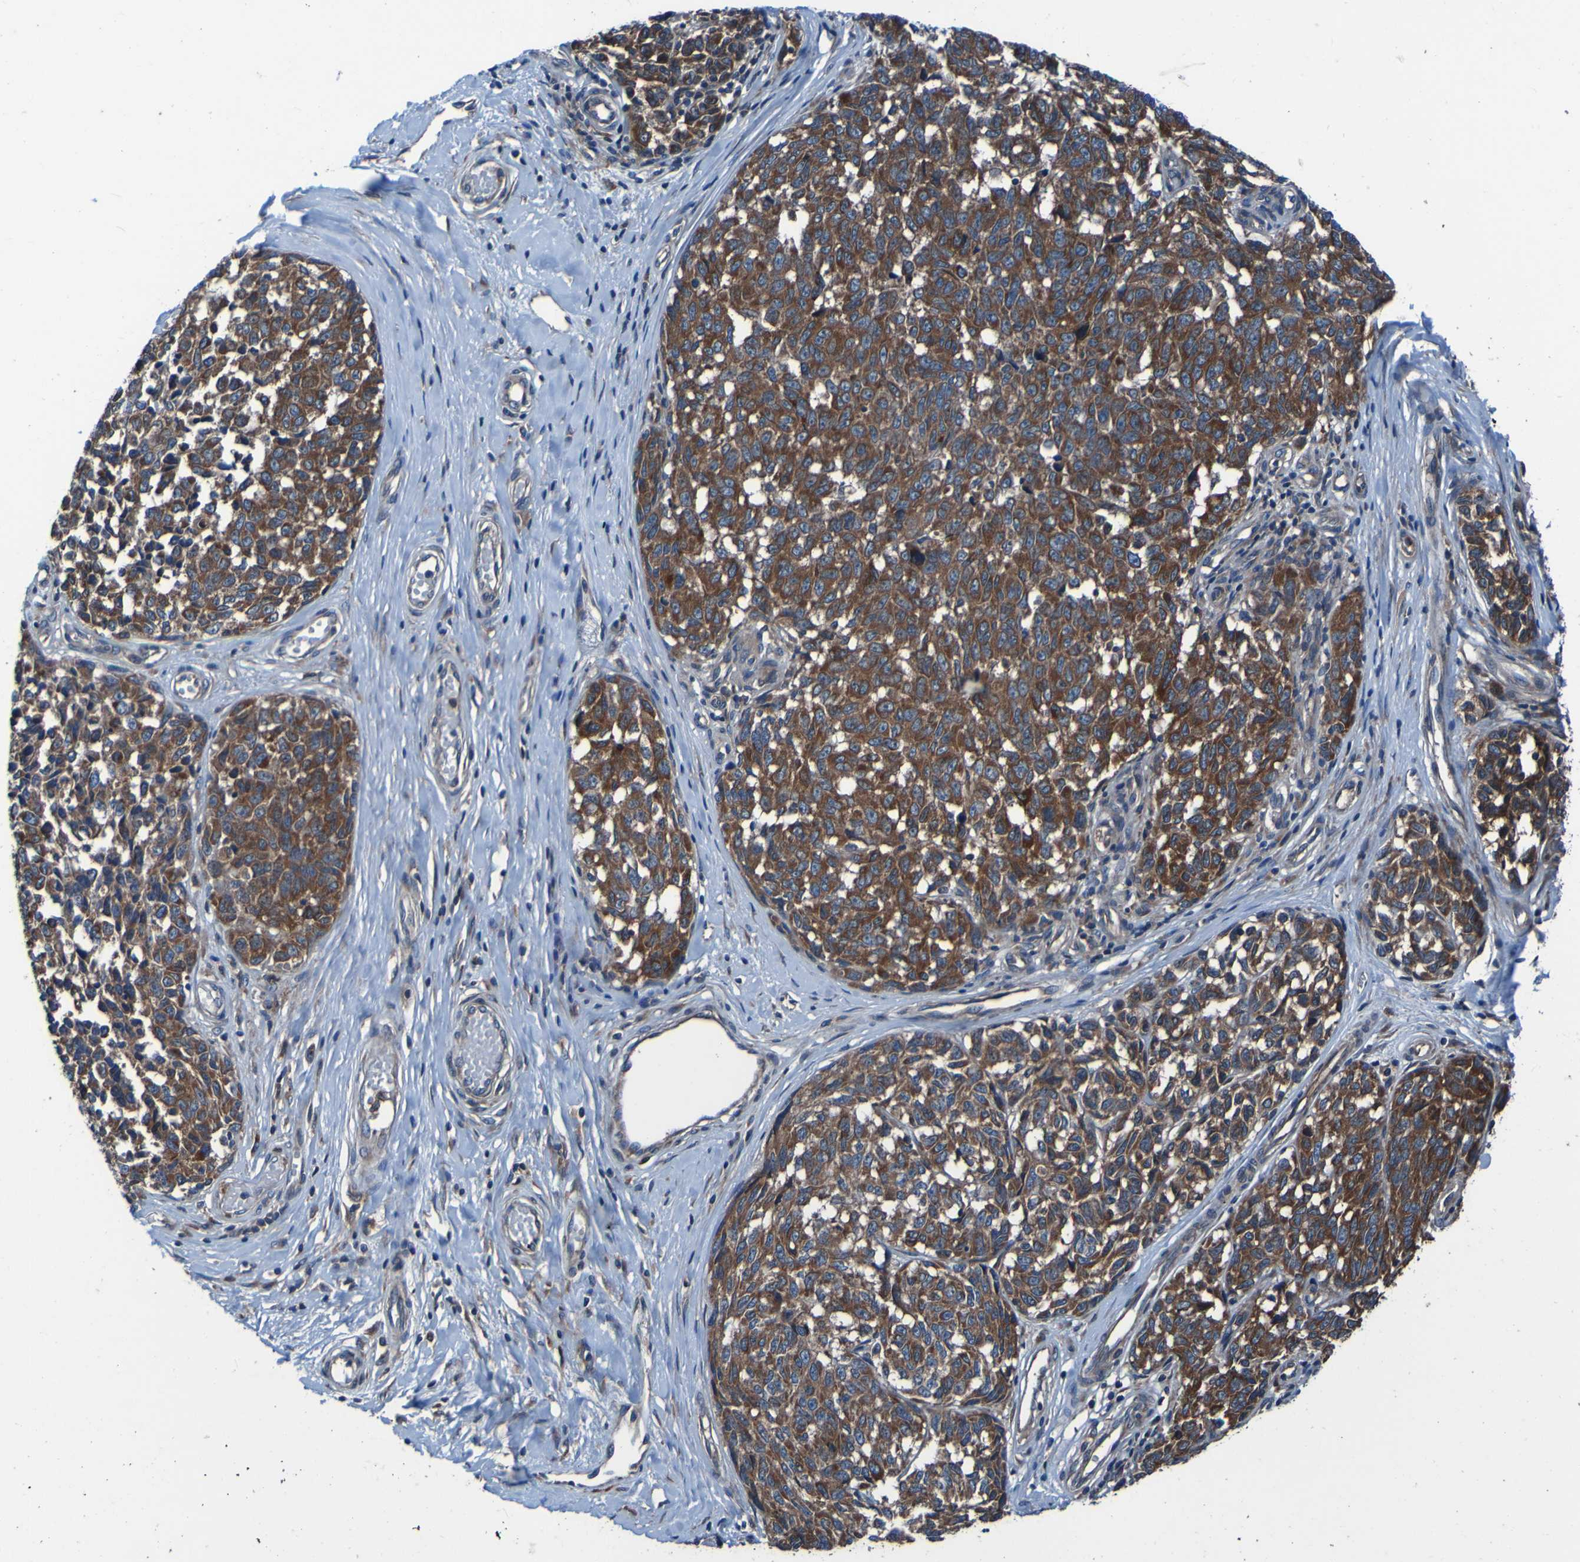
{"staining": {"intensity": "strong", "quantity": ">75%", "location": "cytoplasmic/membranous"}, "tissue": "melanoma", "cell_type": "Tumor cells", "image_type": "cancer", "snomed": [{"axis": "morphology", "description": "Malignant melanoma, NOS"}, {"axis": "topography", "description": "Skin"}], "caption": "Malignant melanoma stained for a protein (brown) shows strong cytoplasmic/membranous positive positivity in about >75% of tumor cells.", "gene": "RAB5B", "patient": {"sex": "female", "age": 64}}